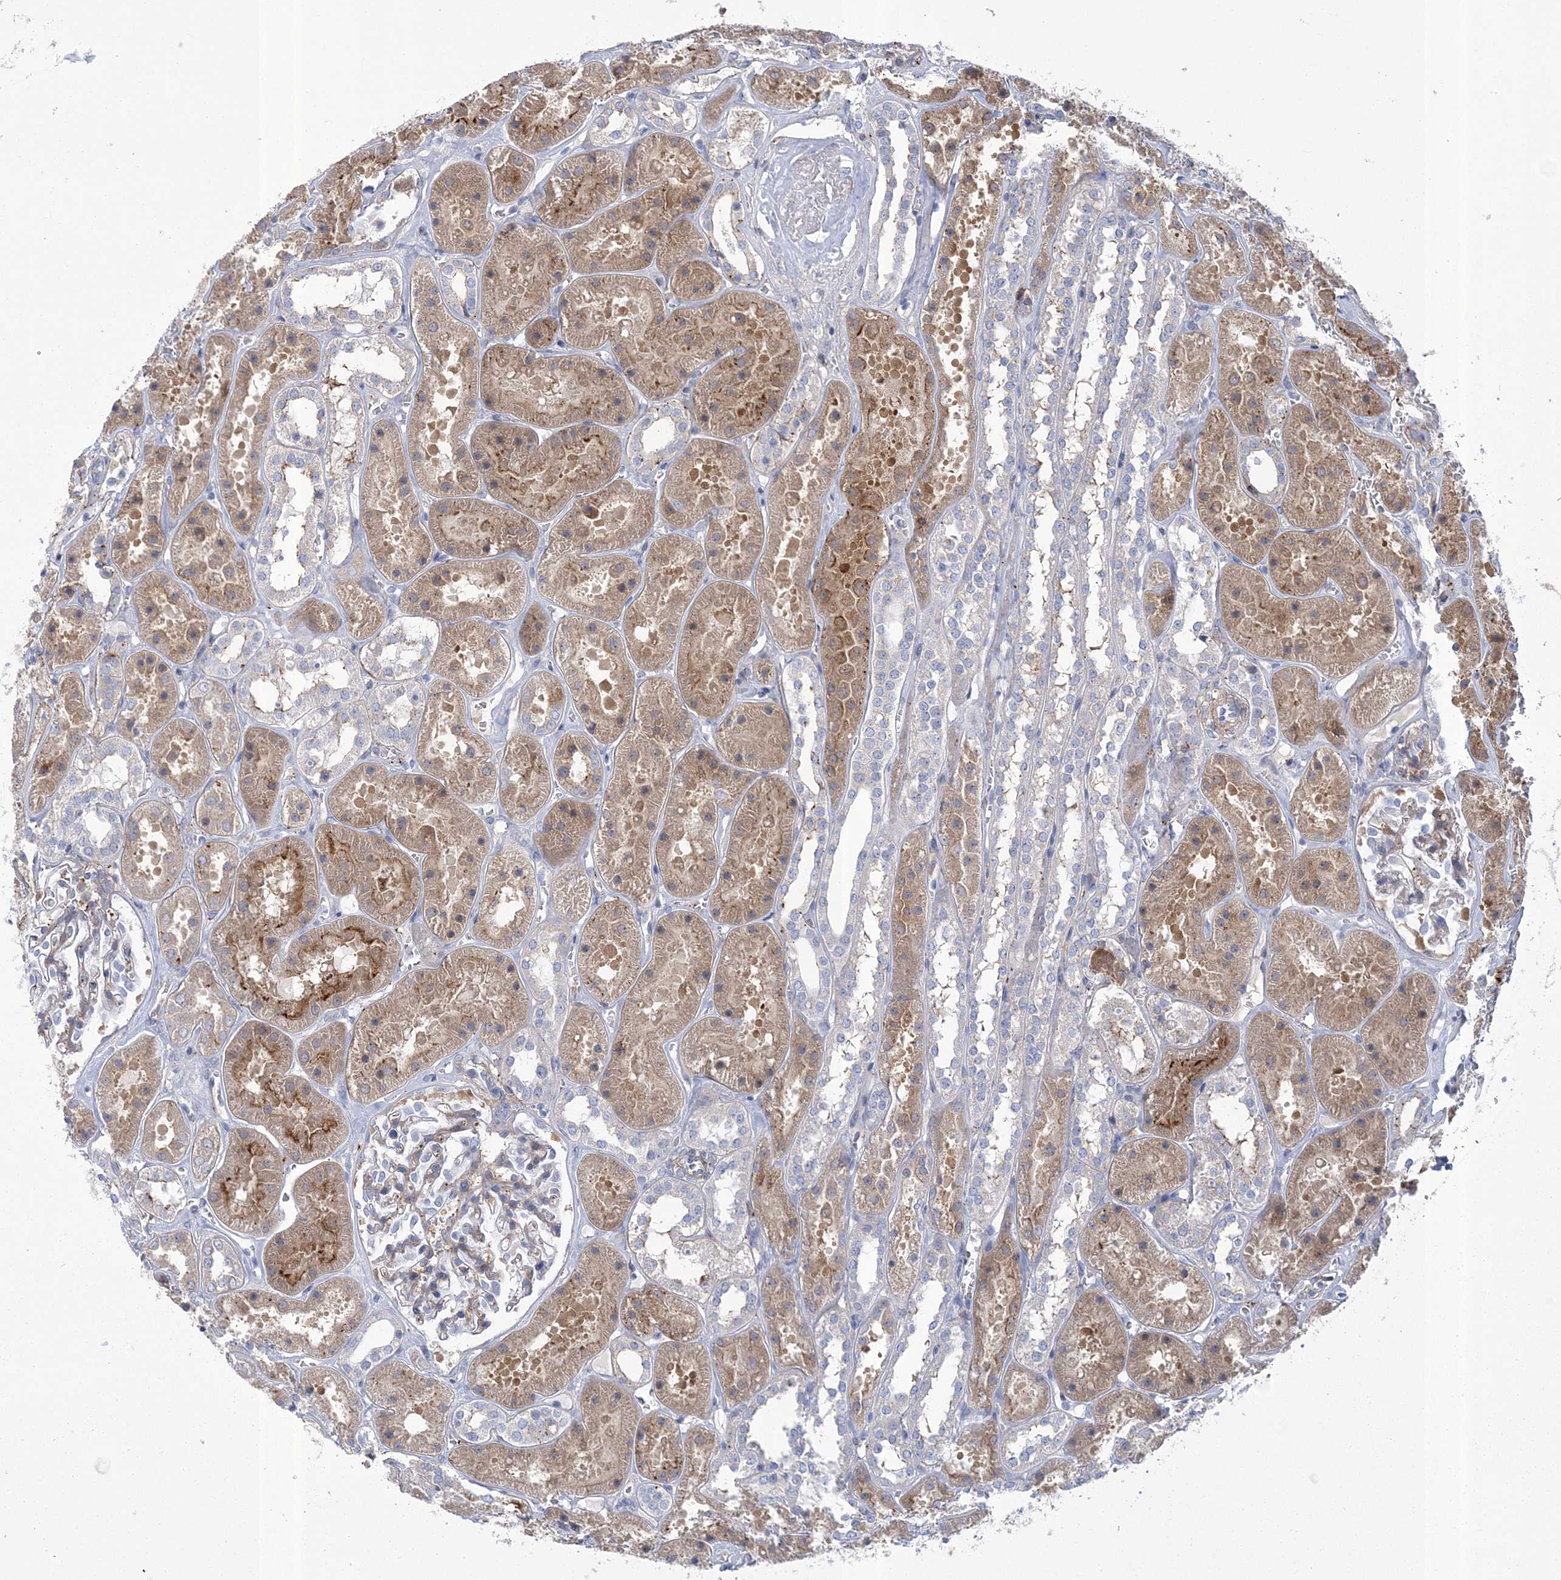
{"staining": {"intensity": "weak", "quantity": "<25%", "location": "cytoplasmic/membranous"}, "tissue": "kidney", "cell_type": "Cells in glomeruli", "image_type": "normal", "snomed": [{"axis": "morphology", "description": "Normal tissue, NOS"}, {"axis": "topography", "description": "Kidney"}], "caption": "DAB immunohistochemical staining of unremarkable kidney demonstrates no significant positivity in cells in glomeruli. The staining is performed using DAB (3,3'-diaminobenzidine) brown chromogen with nuclei counter-stained in using hematoxylin.", "gene": "ARSJ", "patient": {"sex": "female", "age": 41}}